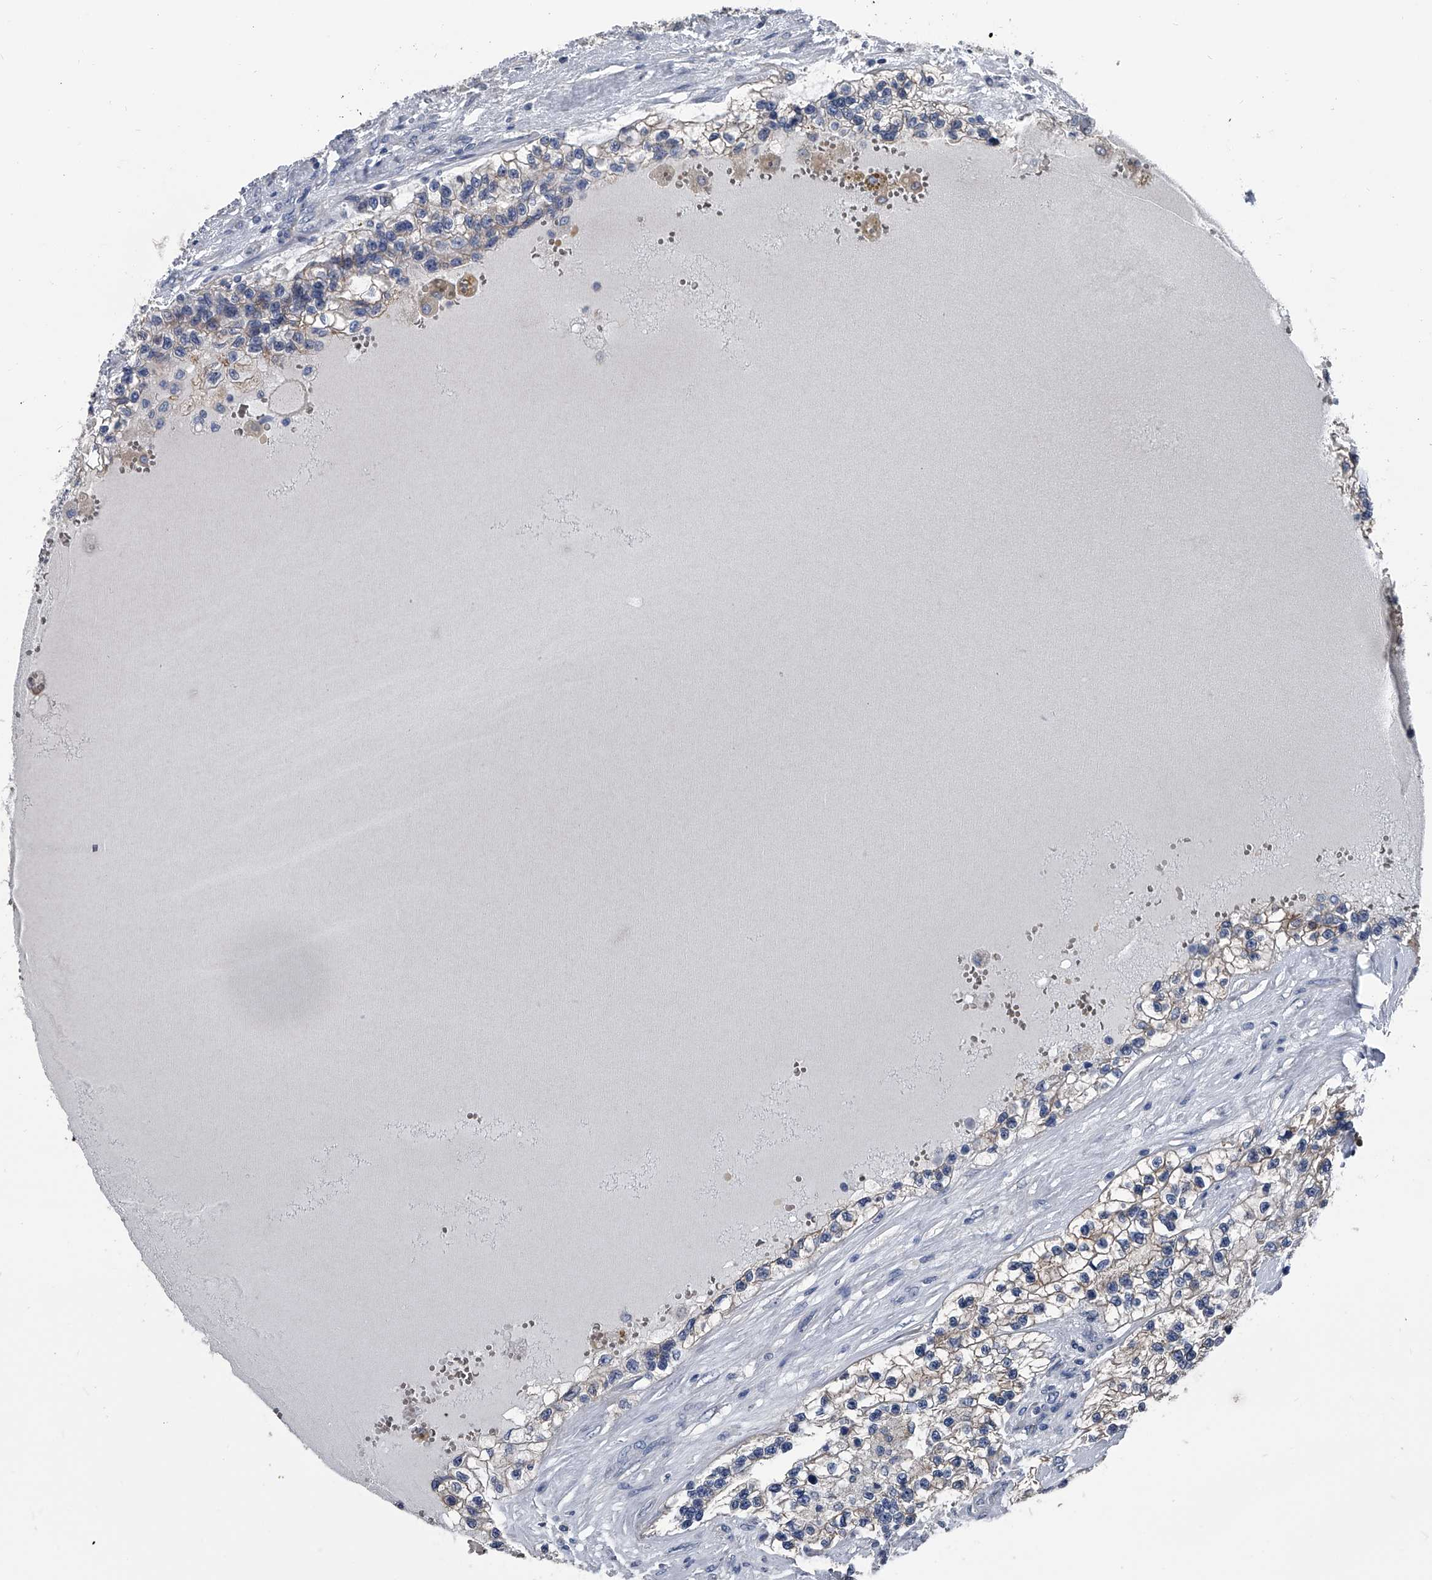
{"staining": {"intensity": "weak", "quantity": "<25%", "location": "cytoplasmic/membranous"}, "tissue": "renal cancer", "cell_type": "Tumor cells", "image_type": "cancer", "snomed": [{"axis": "morphology", "description": "Adenocarcinoma, NOS"}, {"axis": "topography", "description": "Kidney"}], "caption": "Immunohistochemical staining of renal cancer displays no significant expression in tumor cells.", "gene": "KIF13A", "patient": {"sex": "female", "age": 57}}